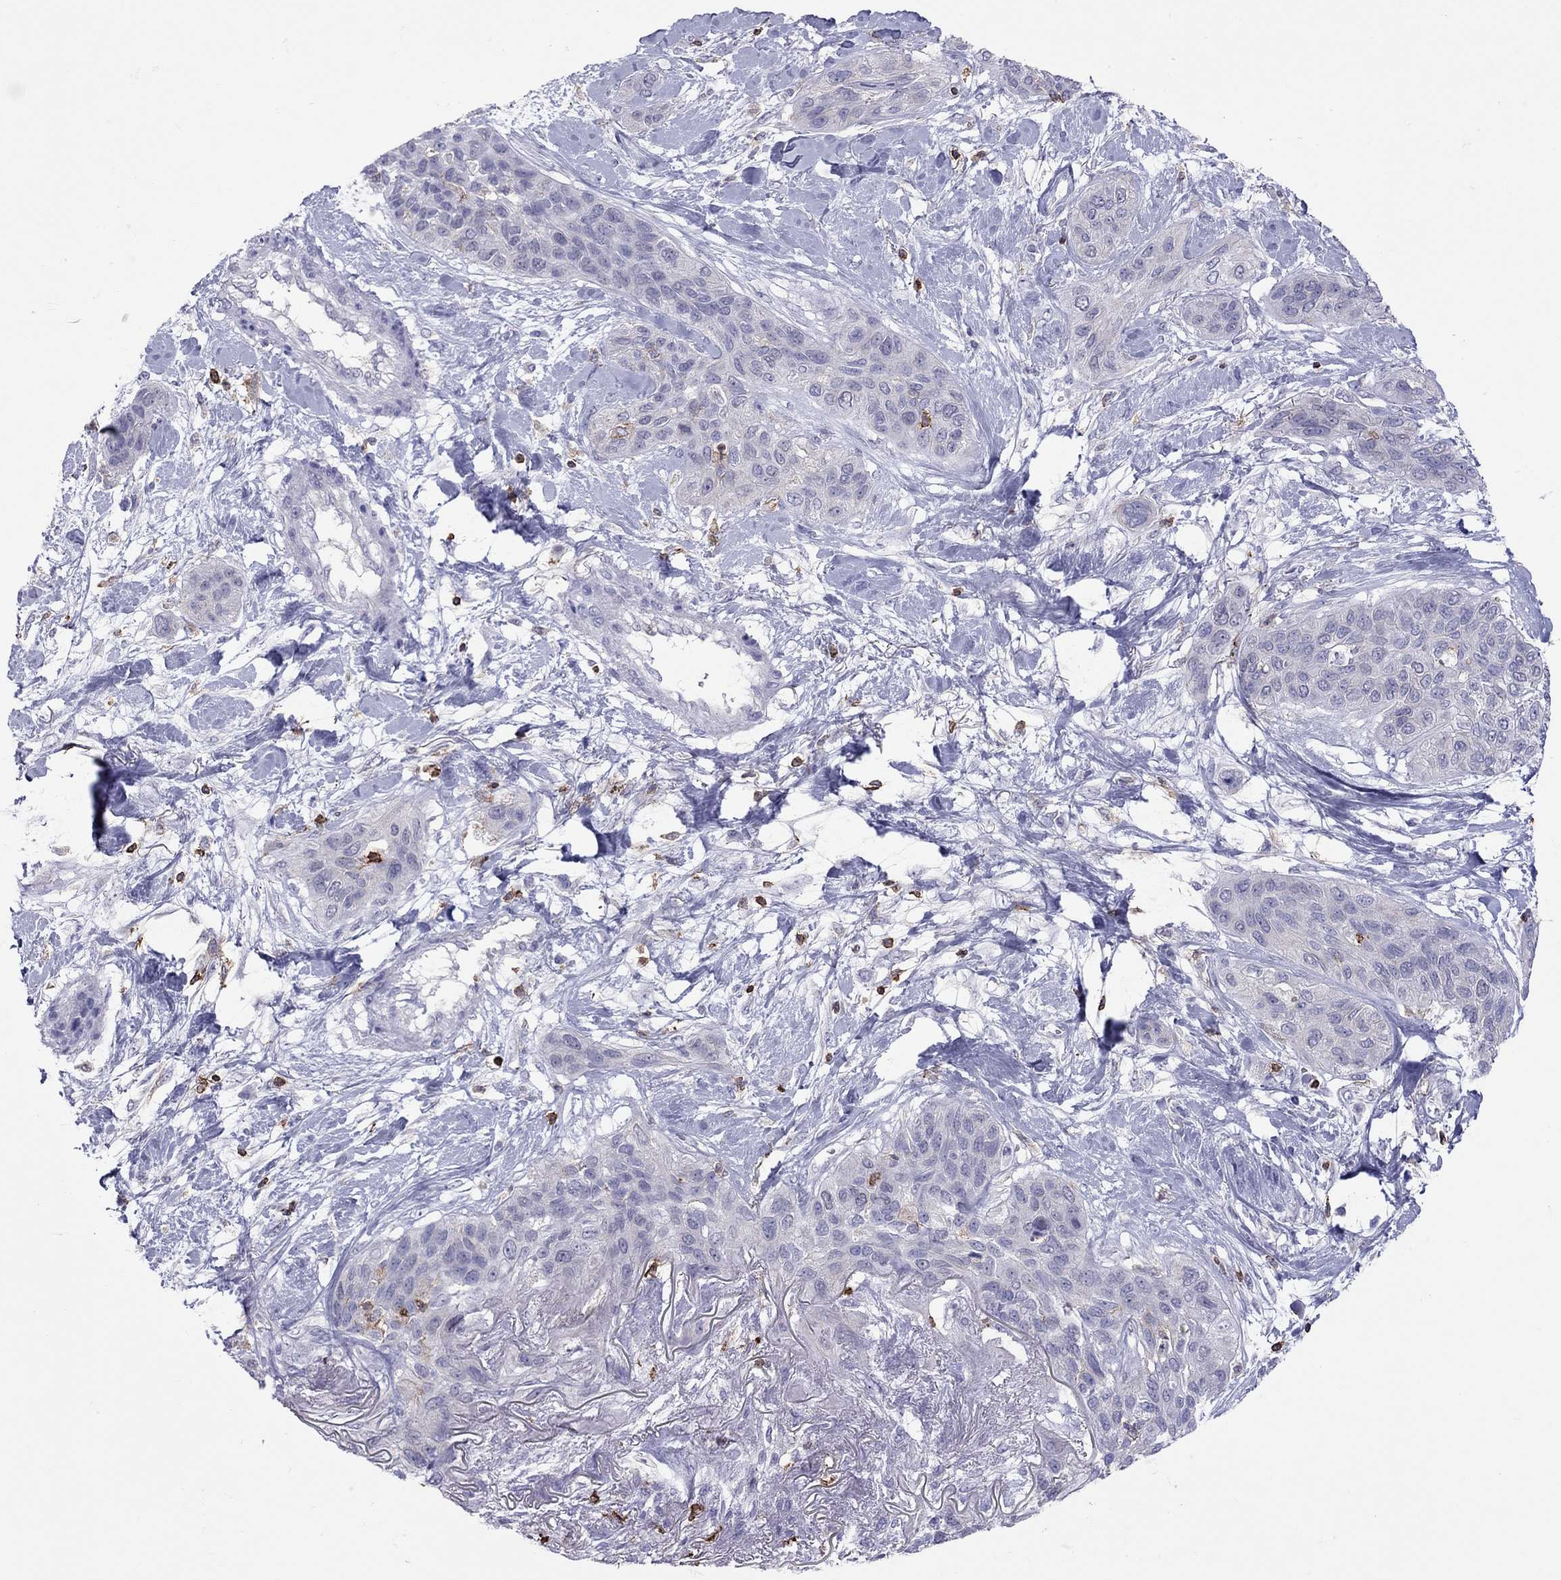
{"staining": {"intensity": "negative", "quantity": "none", "location": "none"}, "tissue": "lung cancer", "cell_type": "Tumor cells", "image_type": "cancer", "snomed": [{"axis": "morphology", "description": "Squamous cell carcinoma, NOS"}, {"axis": "topography", "description": "Lung"}], "caption": "Squamous cell carcinoma (lung) was stained to show a protein in brown. There is no significant expression in tumor cells.", "gene": "MND1", "patient": {"sex": "female", "age": 70}}